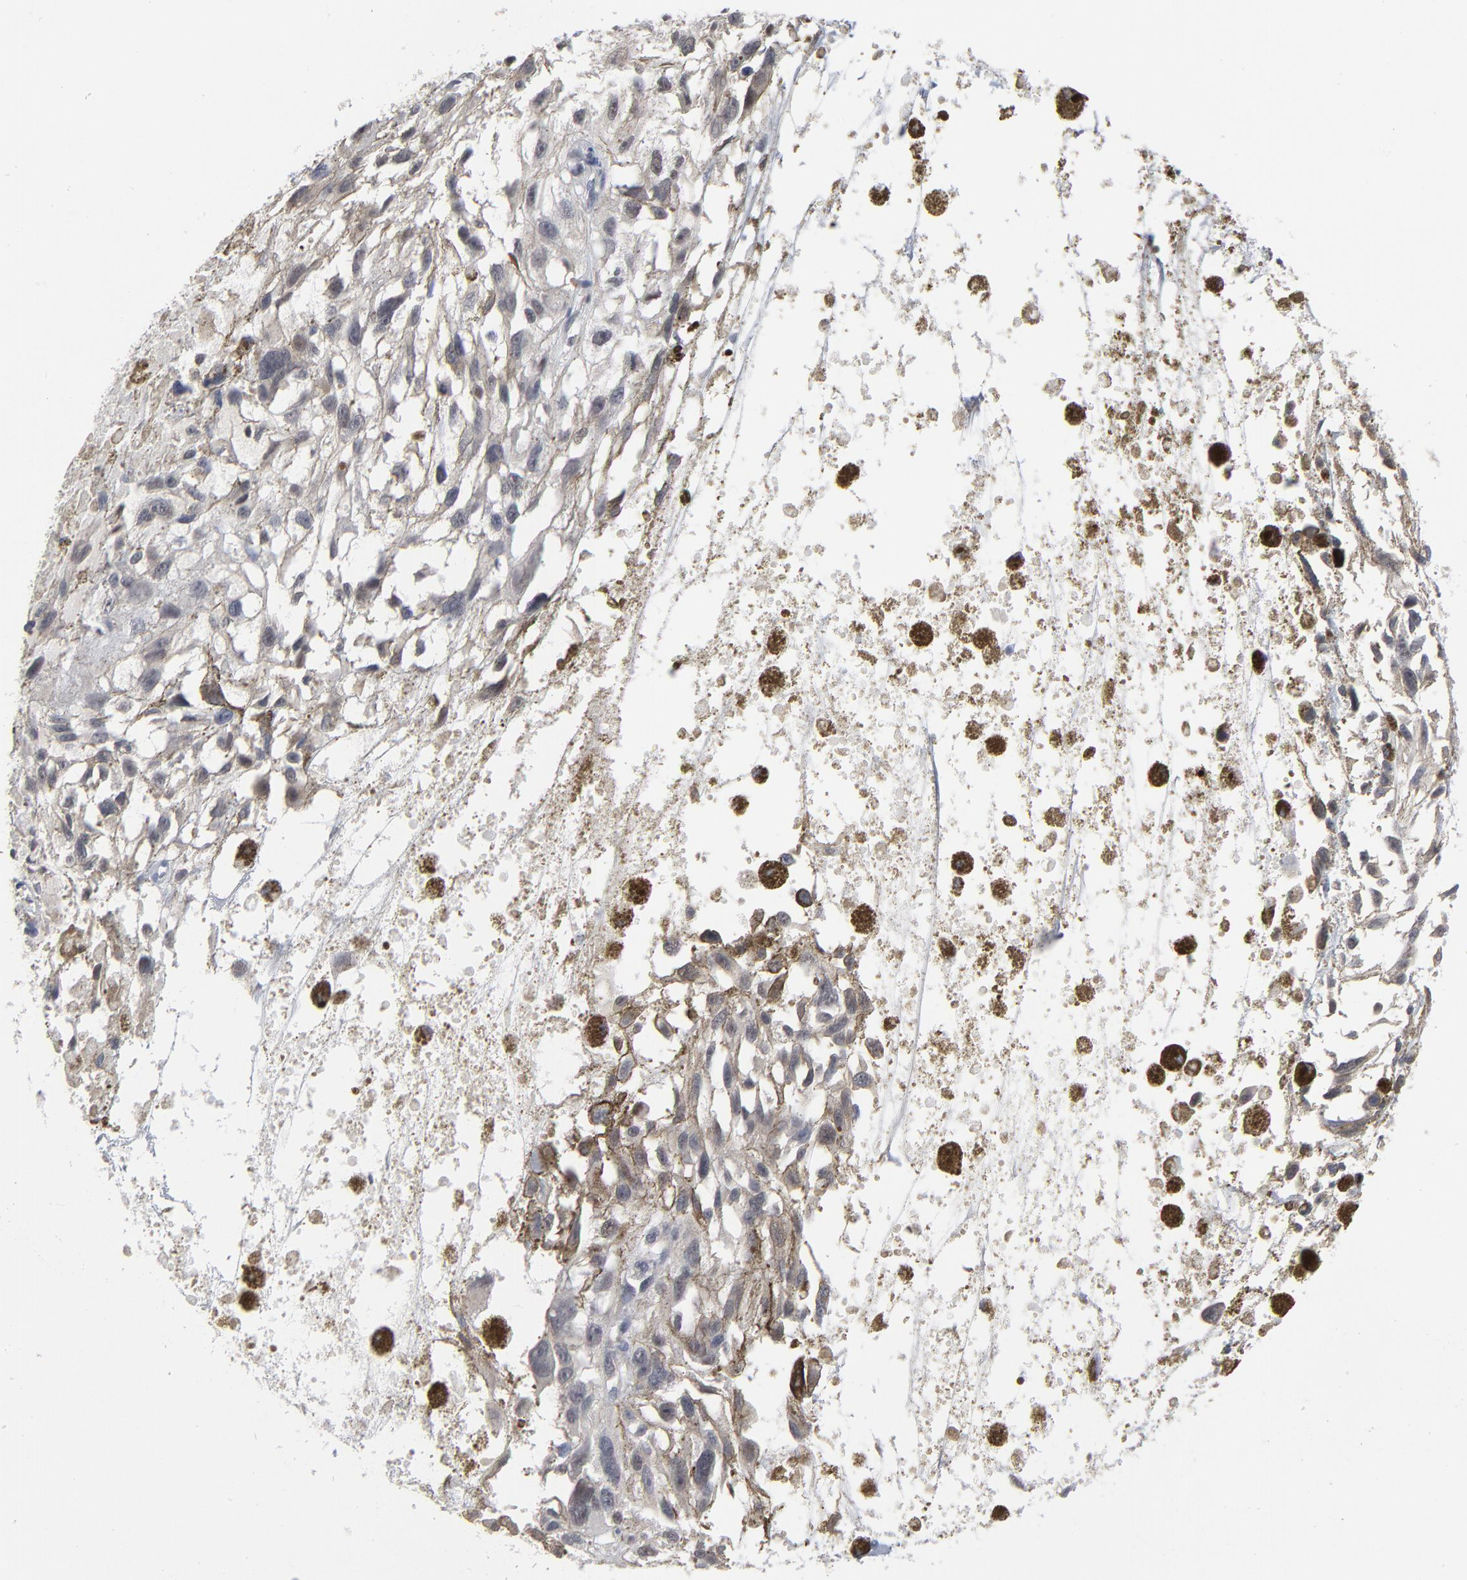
{"staining": {"intensity": "negative", "quantity": "none", "location": "none"}, "tissue": "melanoma", "cell_type": "Tumor cells", "image_type": "cancer", "snomed": [{"axis": "morphology", "description": "Malignant melanoma, Metastatic site"}, {"axis": "topography", "description": "Lymph node"}], "caption": "Tumor cells show no significant protein expression in melanoma. The staining is performed using DAB (3,3'-diaminobenzidine) brown chromogen with nuclei counter-stained in using hematoxylin.", "gene": "FOXN2", "patient": {"sex": "male", "age": 59}}